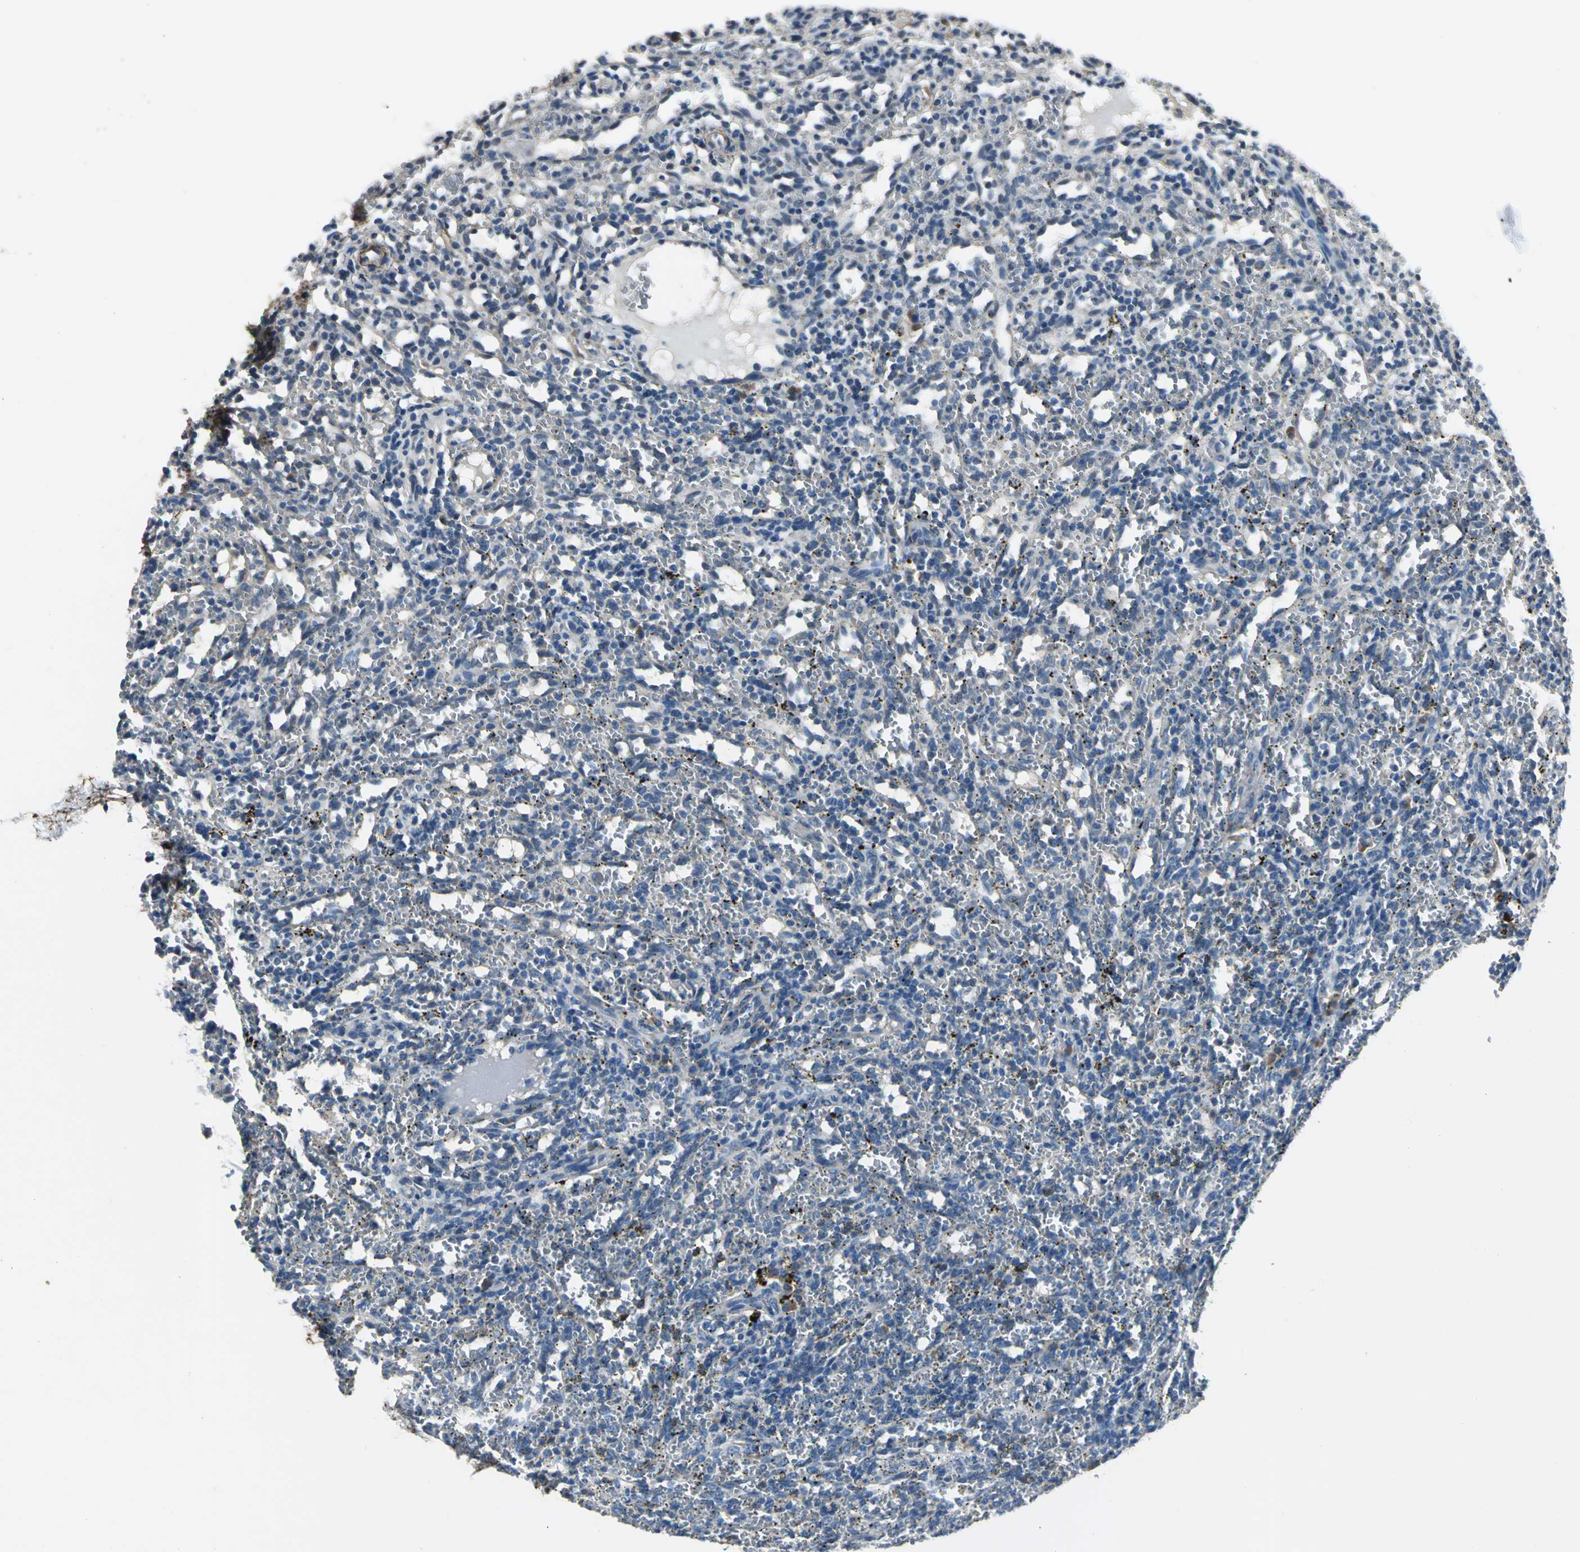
{"staining": {"intensity": "negative", "quantity": "none", "location": "none"}, "tissue": "spleen", "cell_type": "Cells in red pulp", "image_type": "normal", "snomed": [{"axis": "morphology", "description": "Normal tissue, NOS"}, {"axis": "topography", "description": "Spleen"}], "caption": "Immunohistochemistry (IHC) image of unremarkable human spleen stained for a protein (brown), which exhibits no expression in cells in red pulp.", "gene": "SLC16A7", "patient": {"sex": "female", "age": 10}}